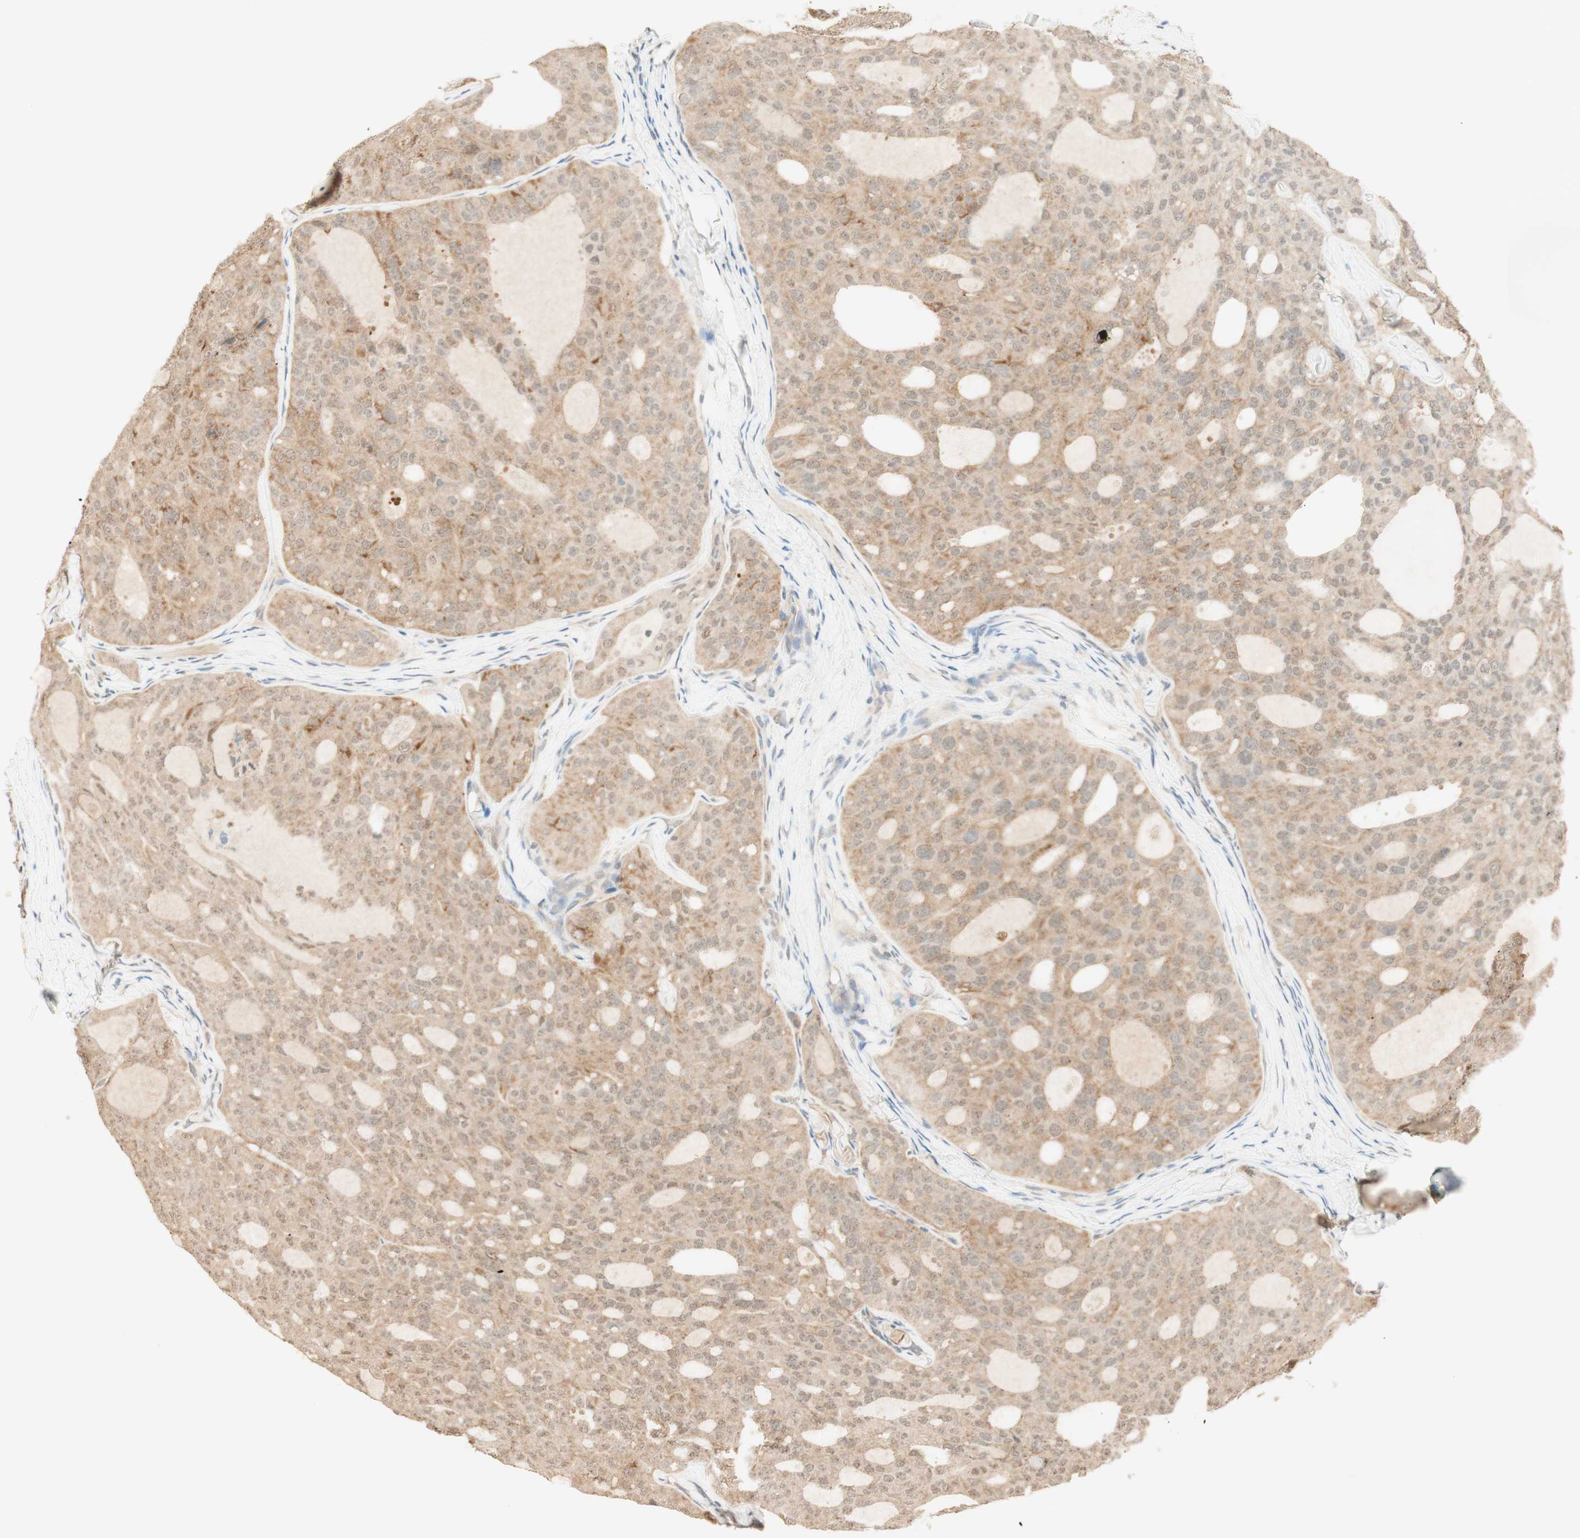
{"staining": {"intensity": "weak", "quantity": ">75%", "location": "cytoplasmic/membranous"}, "tissue": "thyroid cancer", "cell_type": "Tumor cells", "image_type": "cancer", "snomed": [{"axis": "morphology", "description": "Follicular adenoma carcinoma, NOS"}, {"axis": "topography", "description": "Thyroid gland"}], "caption": "Immunohistochemistry staining of thyroid cancer, which displays low levels of weak cytoplasmic/membranous staining in about >75% of tumor cells indicating weak cytoplasmic/membranous protein expression. The staining was performed using DAB (brown) for protein detection and nuclei were counterstained in hematoxylin (blue).", "gene": "SPINT2", "patient": {"sex": "male", "age": 75}}